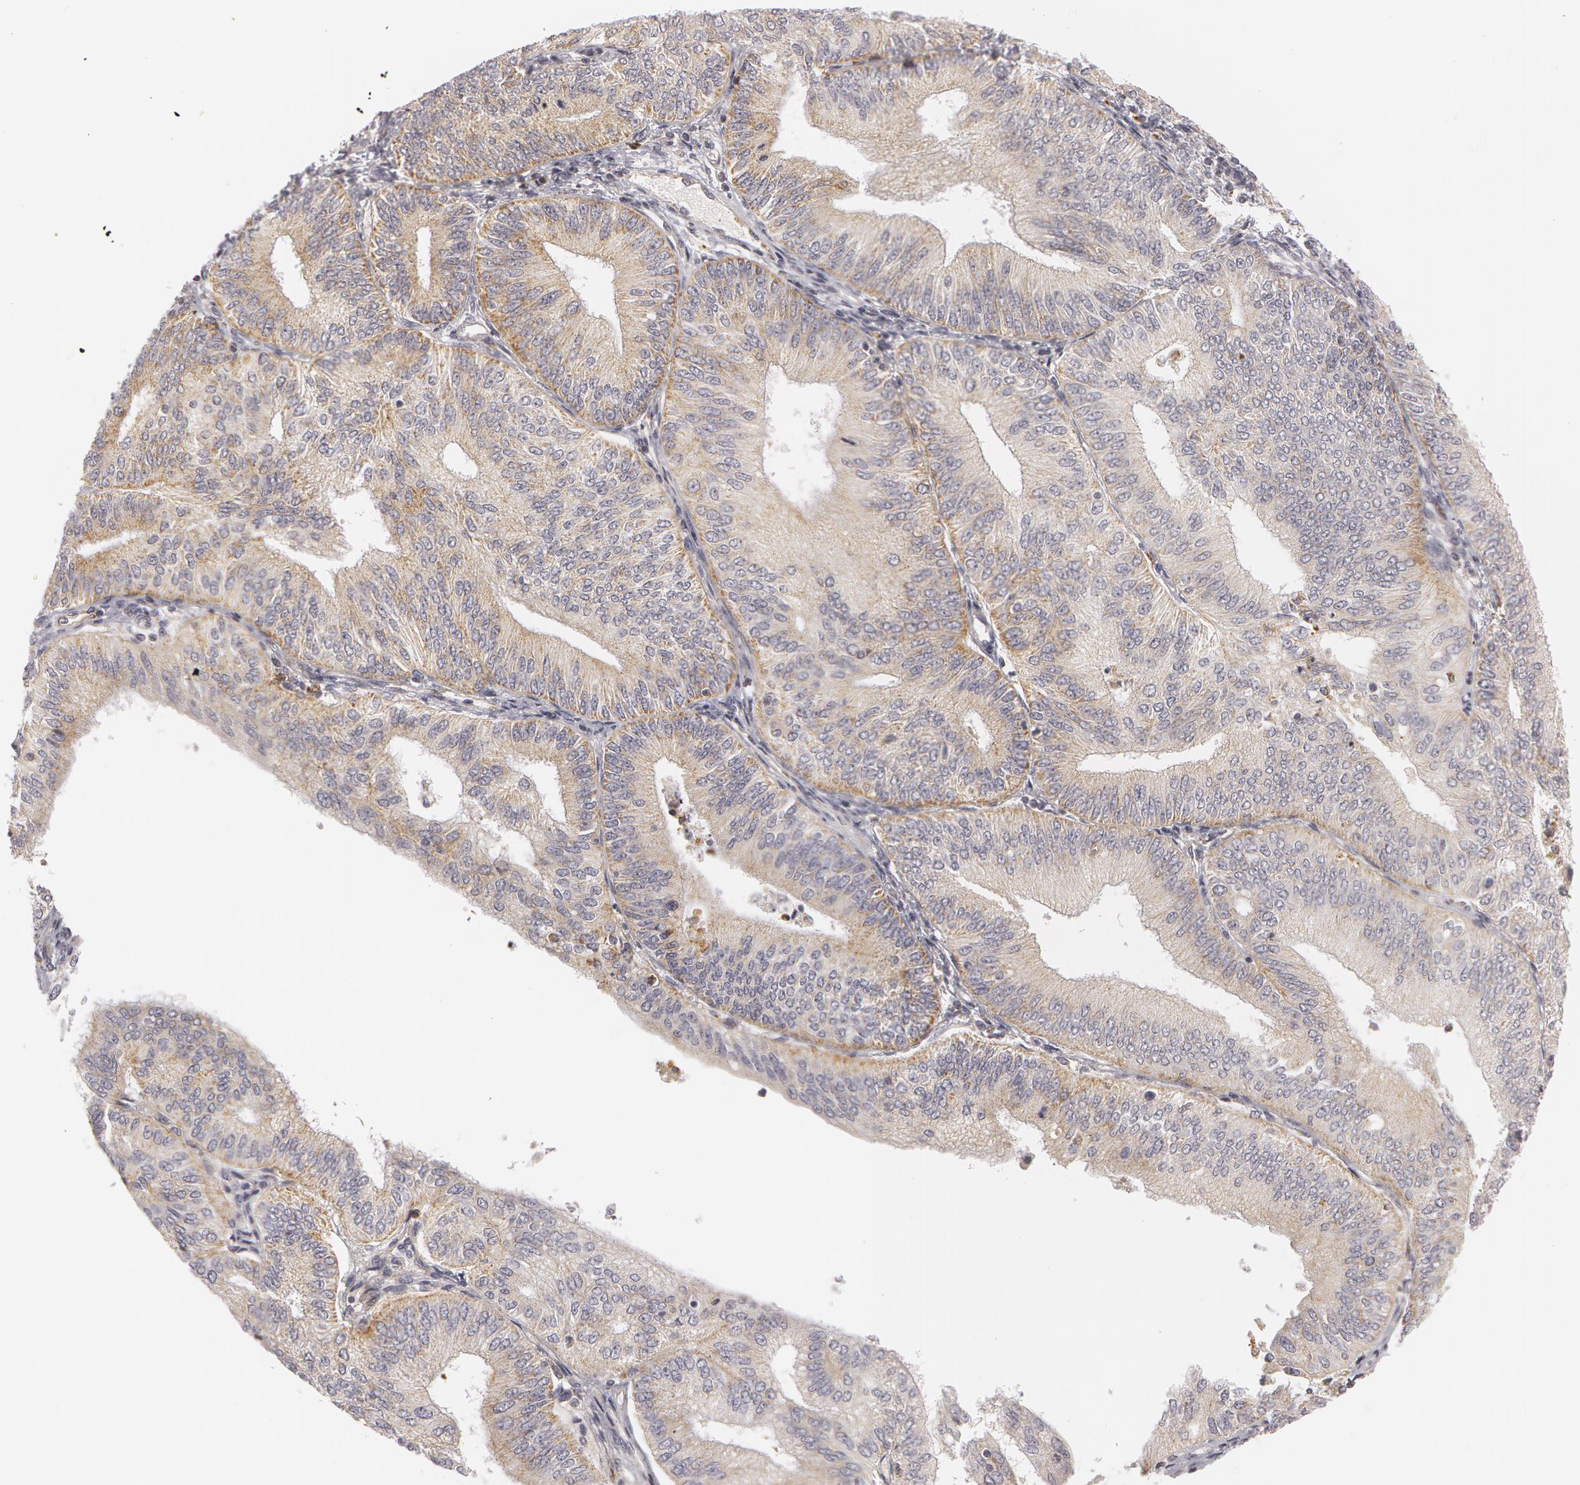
{"staining": {"intensity": "moderate", "quantity": ">75%", "location": "cytoplasmic/membranous"}, "tissue": "endometrial cancer", "cell_type": "Tumor cells", "image_type": "cancer", "snomed": [{"axis": "morphology", "description": "Adenocarcinoma, NOS"}, {"axis": "topography", "description": "Endometrium"}], "caption": "Approximately >75% of tumor cells in human endometrial adenocarcinoma display moderate cytoplasmic/membranous protein positivity as visualized by brown immunohistochemical staining.", "gene": "C7", "patient": {"sex": "female", "age": 55}}